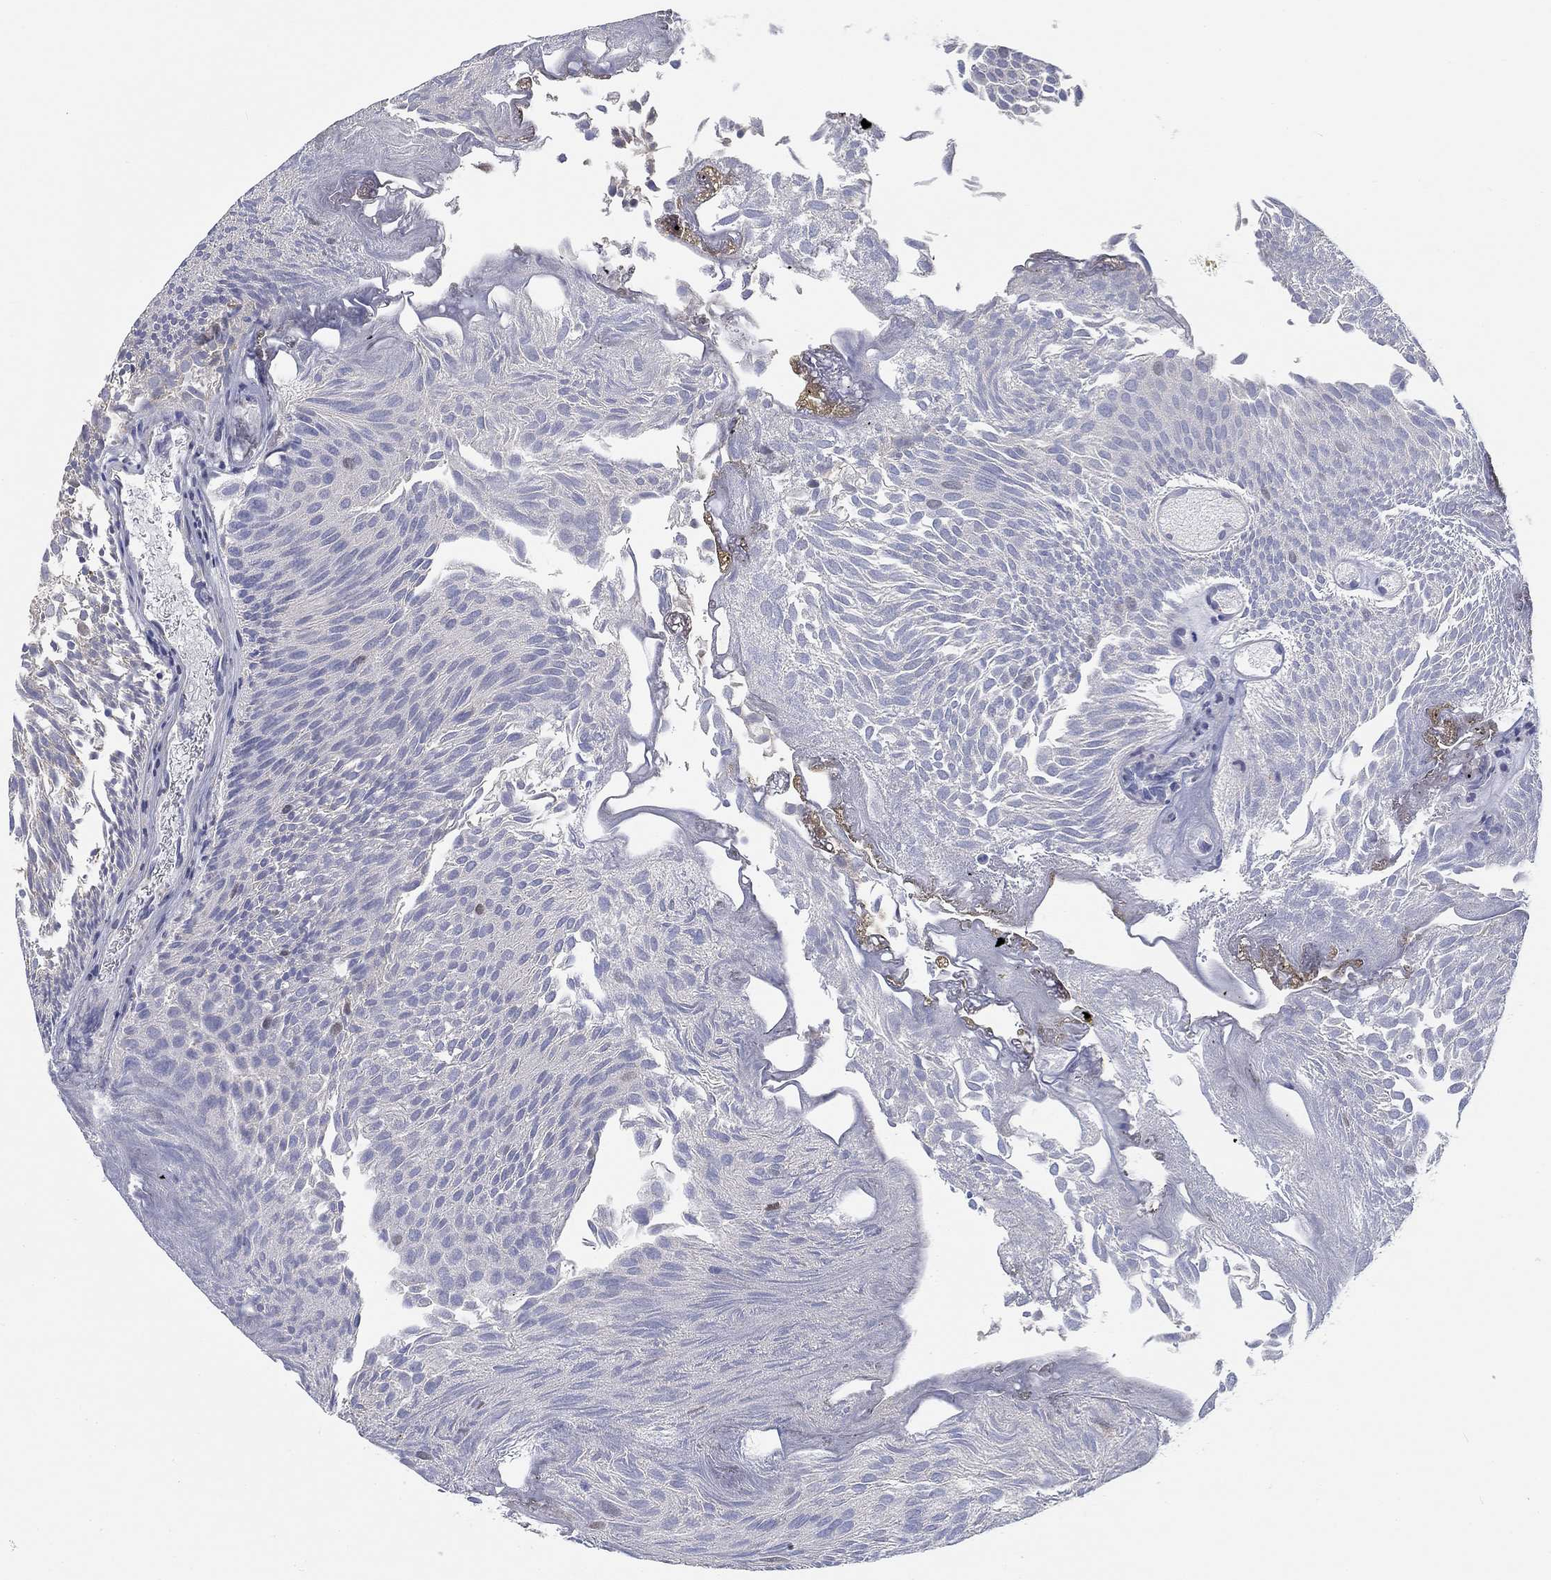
{"staining": {"intensity": "moderate", "quantity": "<25%", "location": "nuclear"}, "tissue": "urothelial cancer", "cell_type": "Tumor cells", "image_type": "cancer", "snomed": [{"axis": "morphology", "description": "Urothelial carcinoma, Low grade"}, {"axis": "topography", "description": "Urinary bladder"}], "caption": "Moderate nuclear staining is identified in about <25% of tumor cells in urothelial carcinoma (low-grade).", "gene": "PRC1", "patient": {"sex": "male", "age": 52}}